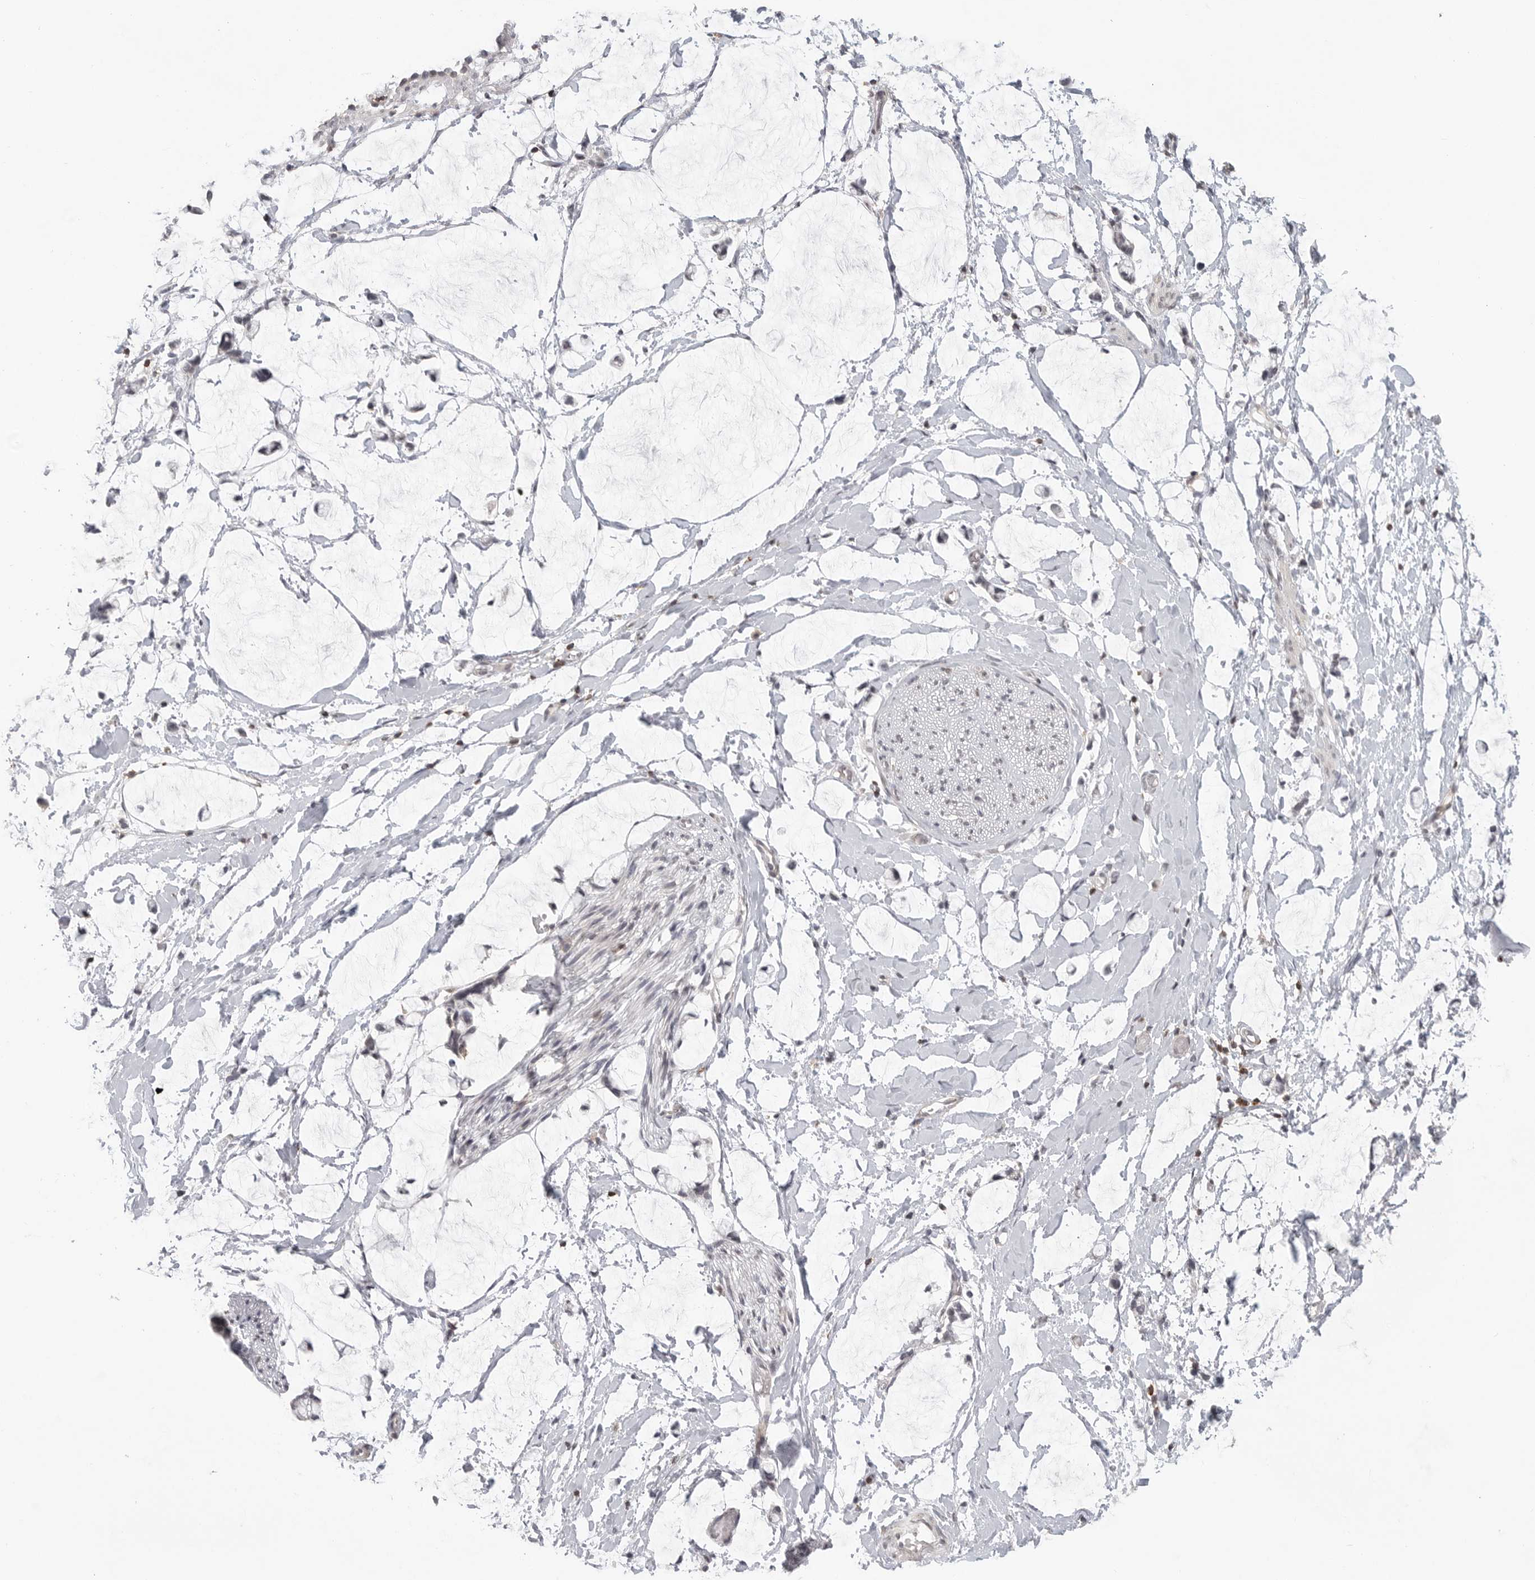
{"staining": {"intensity": "weak", "quantity": "<25%", "location": "nuclear"}, "tissue": "adipose tissue", "cell_type": "Adipocytes", "image_type": "normal", "snomed": [{"axis": "morphology", "description": "Normal tissue, NOS"}, {"axis": "morphology", "description": "Adenocarcinoma, NOS"}, {"axis": "topography", "description": "Colon"}, {"axis": "topography", "description": "Peripheral nerve tissue"}], "caption": "IHC image of benign adipose tissue stained for a protein (brown), which demonstrates no staining in adipocytes. The staining is performed using DAB brown chromogen with nuclei counter-stained in using hematoxylin.", "gene": "SH3KBP1", "patient": {"sex": "male", "age": 14}}